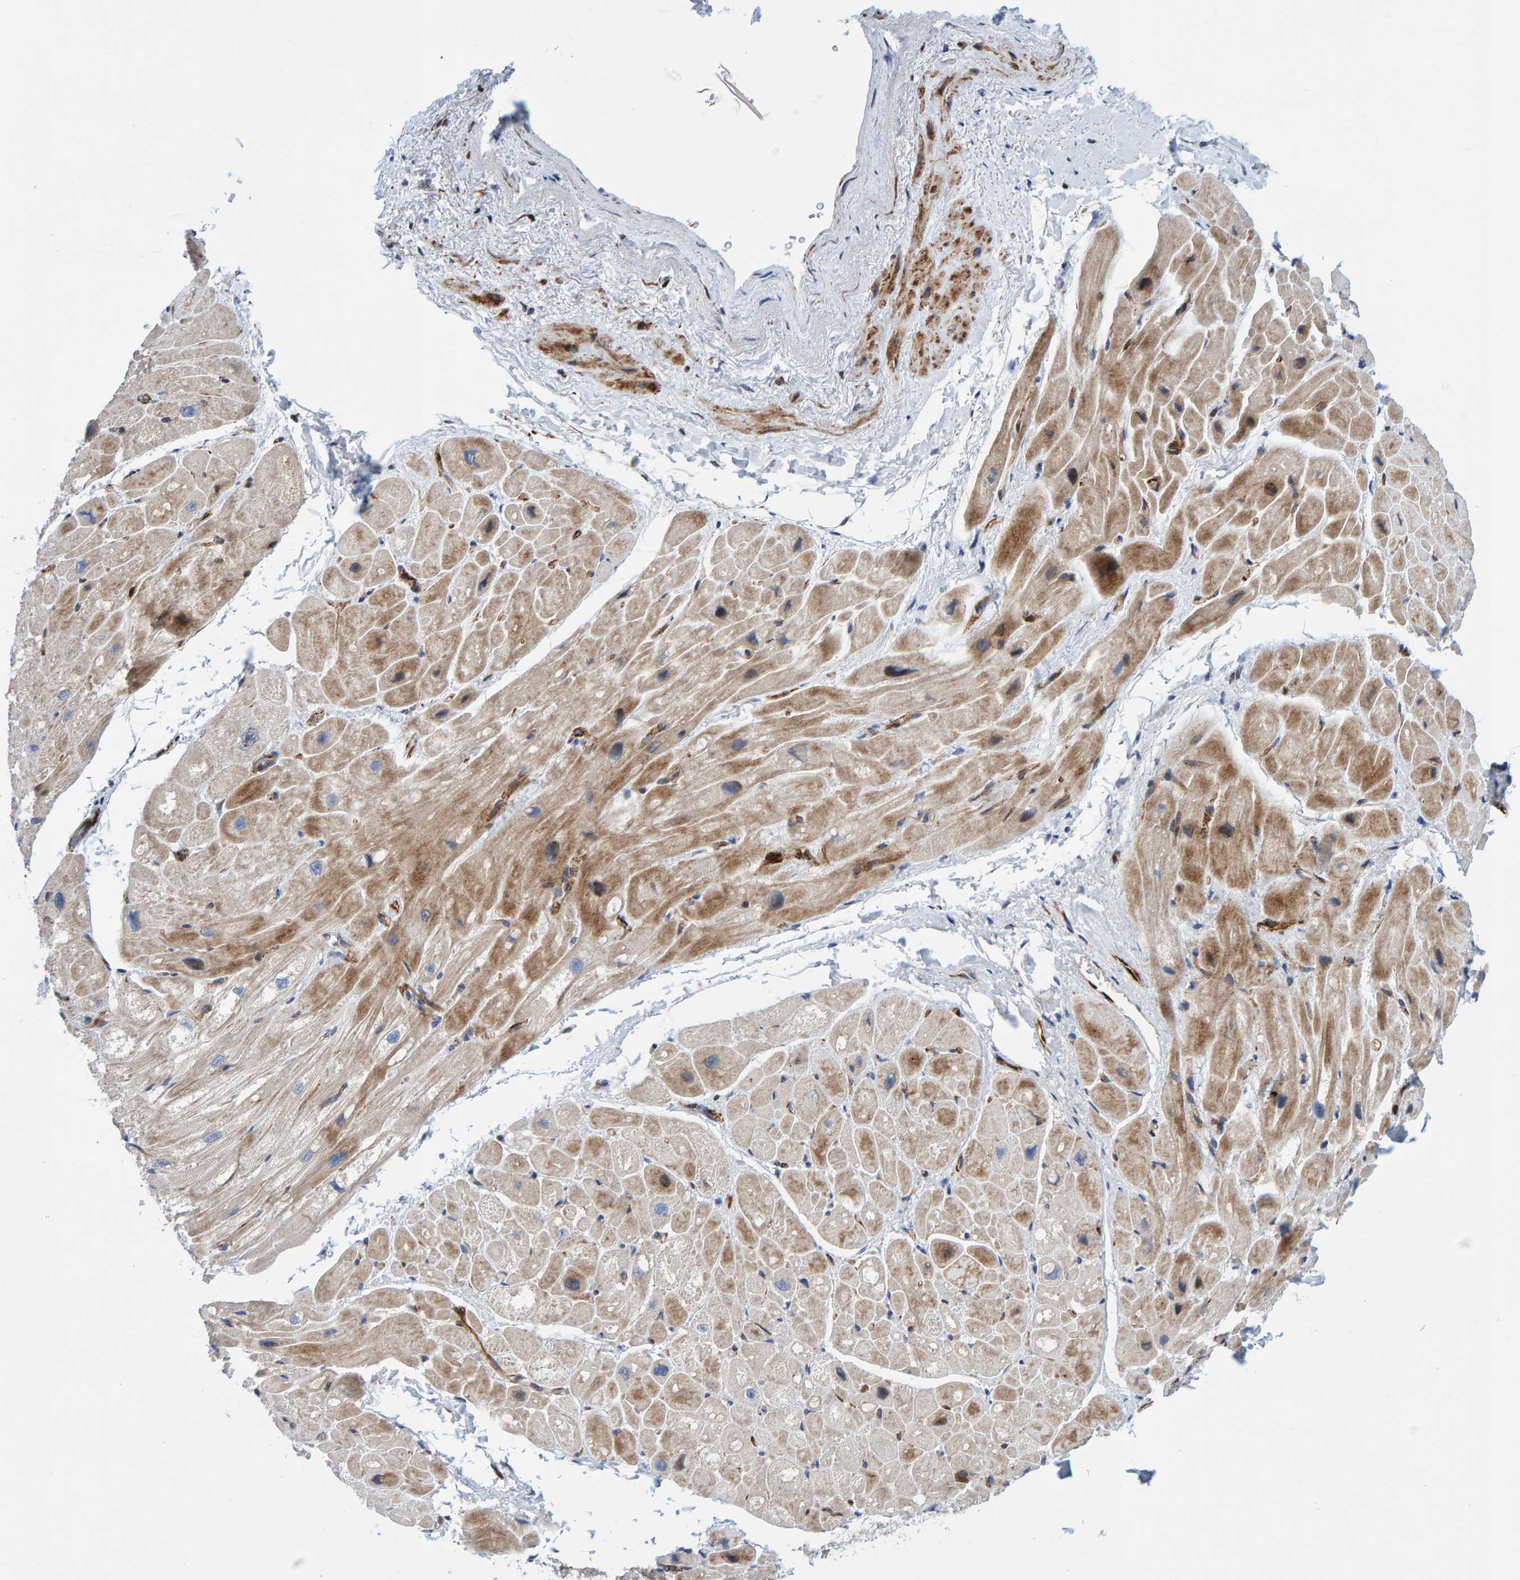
{"staining": {"intensity": "moderate", "quantity": "<25%", "location": "cytoplasmic/membranous"}, "tissue": "heart muscle", "cell_type": "Cardiomyocytes", "image_type": "normal", "snomed": [{"axis": "morphology", "description": "Normal tissue, NOS"}, {"axis": "topography", "description": "Heart"}], "caption": "Moderate cytoplasmic/membranous expression for a protein is identified in approximately <25% of cardiomyocytes of normal heart muscle using immunohistochemistry (IHC).", "gene": "POLG2", "patient": {"sex": "male", "age": 49}}